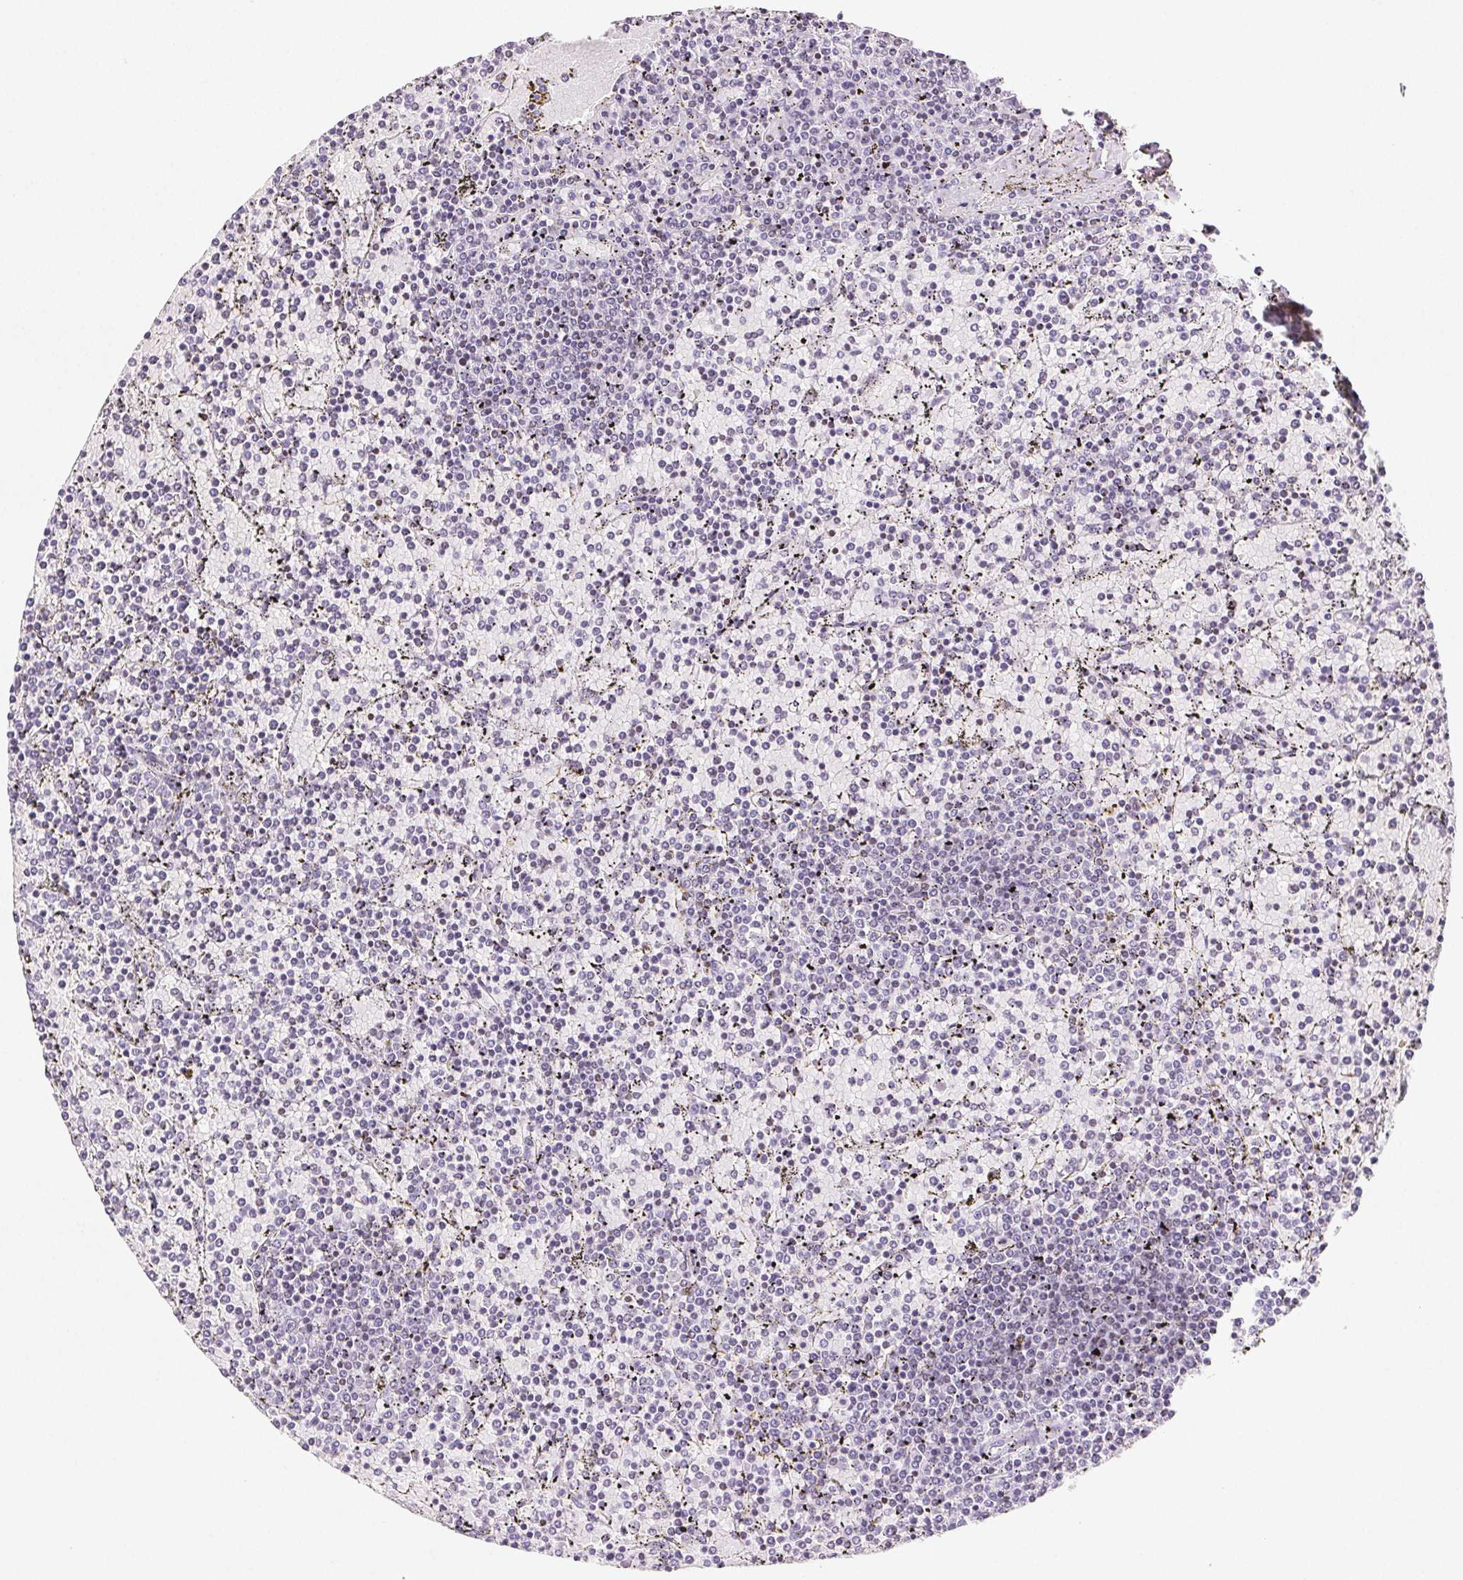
{"staining": {"intensity": "negative", "quantity": "none", "location": "none"}, "tissue": "lymphoma", "cell_type": "Tumor cells", "image_type": "cancer", "snomed": [{"axis": "morphology", "description": "Malignant lymphoma, non-Hodgkin's type, Low grade"}, {"axis": "topography", "description": "Spleen"}], "caption": "A high-resolution image shows immunohistochemistry (IHC) staining of lymphoma, which displays no significant staining in tumor cells. The staining was performed using DAB to visualize the protein expression in brown, while the nuclei were stained in blue with hematoxylin (Magnification: 20x).", "gene": "BEND2", "patient": {"sex": "female", "age": 77}}